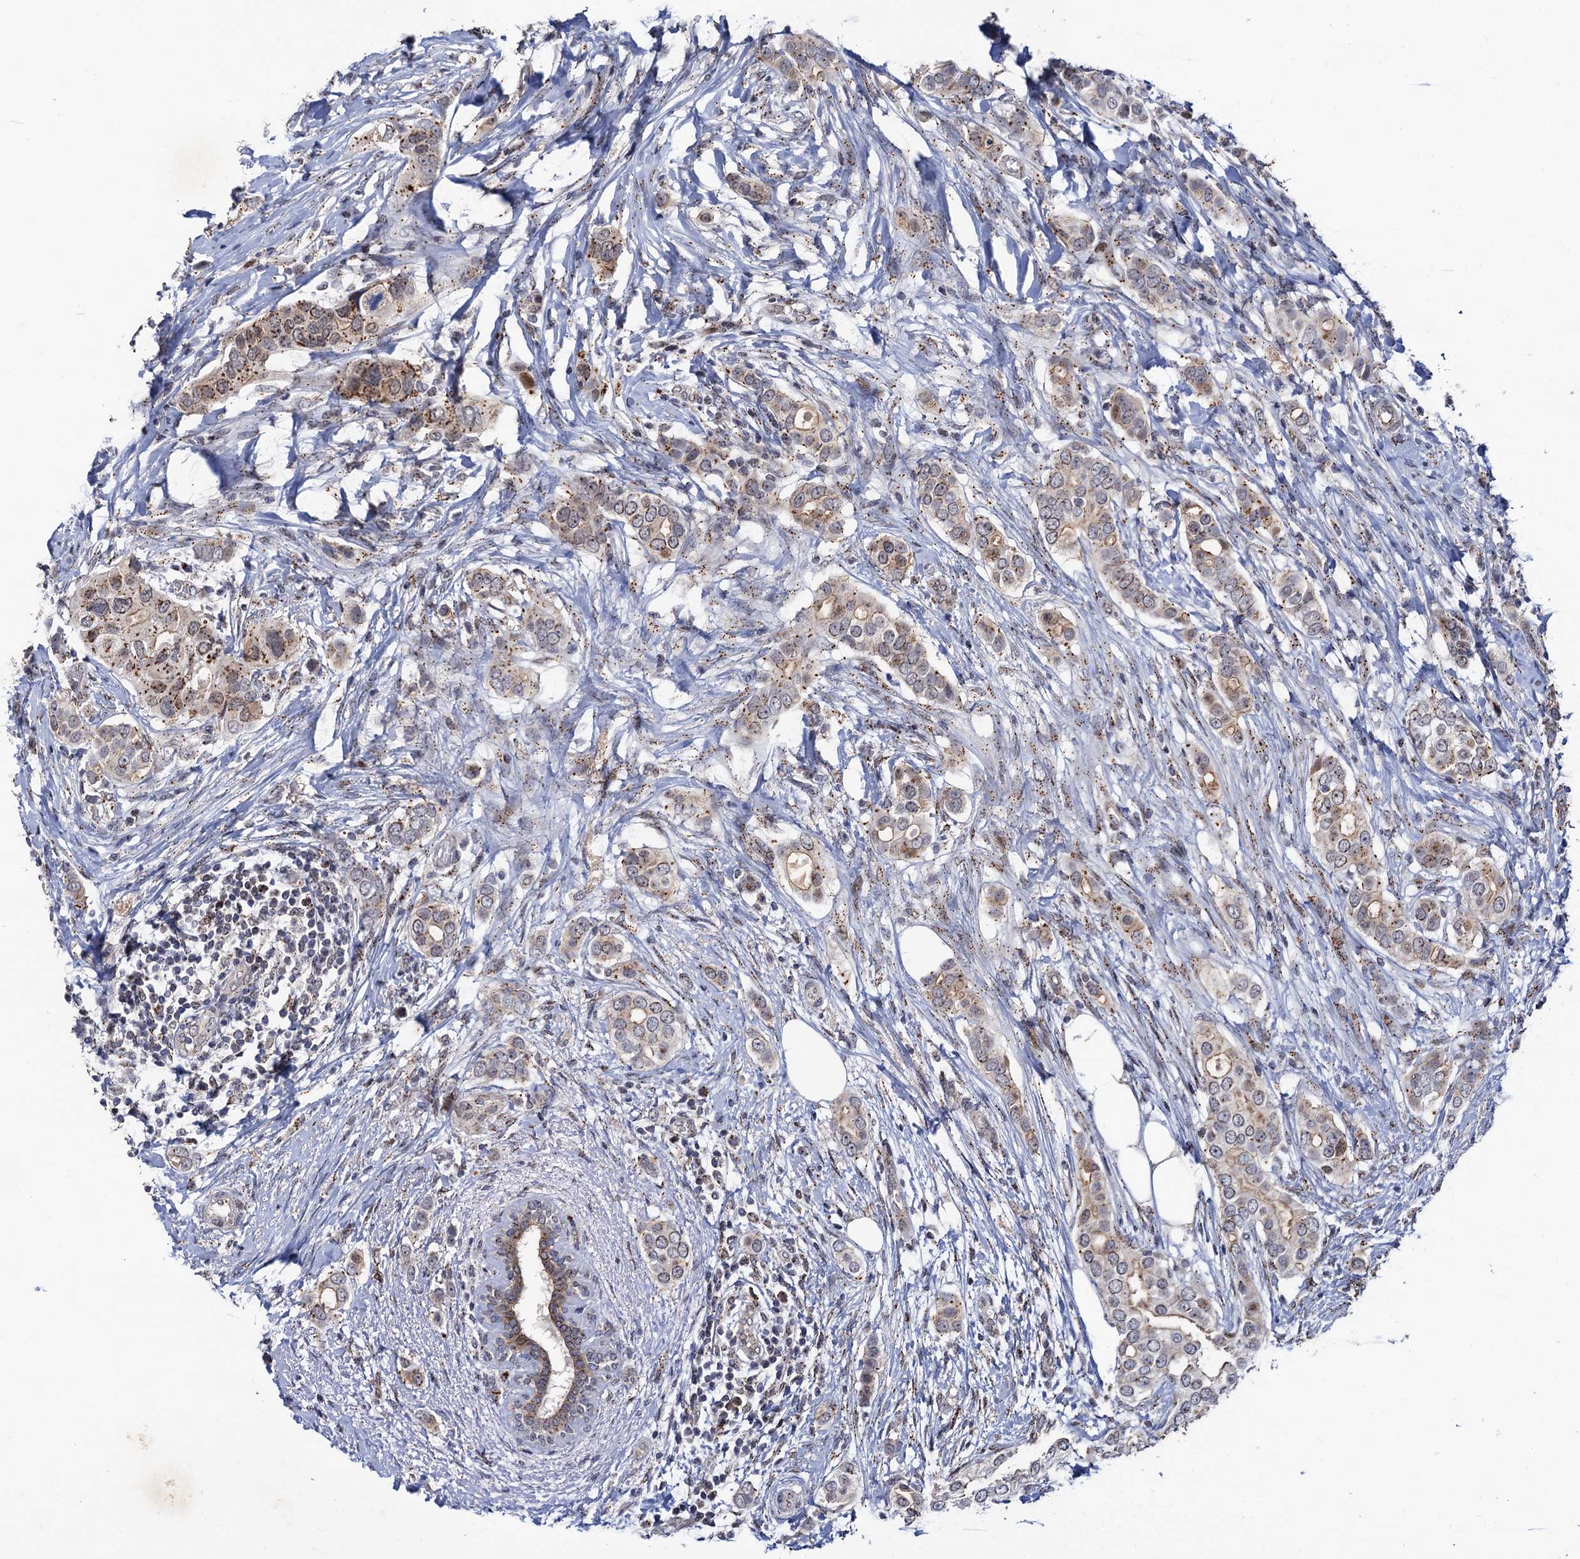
{"staining": {"intensity": "strong", "quantity": ">75%", "location": "cytoplasmic/membranous"}, "tissue": "breast cancer", "cell_type": "Tumor cells", "image_type": "cancer", "snomed": [{"axis": "morphology", "description": "Lobular carcinoma"}, {"axis": "topography", "description": "Breast"}], "caption": "Human breast cancer (lobular carcinoma) stained for a protein (brown) reveals strong cytoplasmic/membranous positive staining in about >75% of tumor cells.", "gene": "THAP2", "patient": {"sex": "female", "age": 51}}